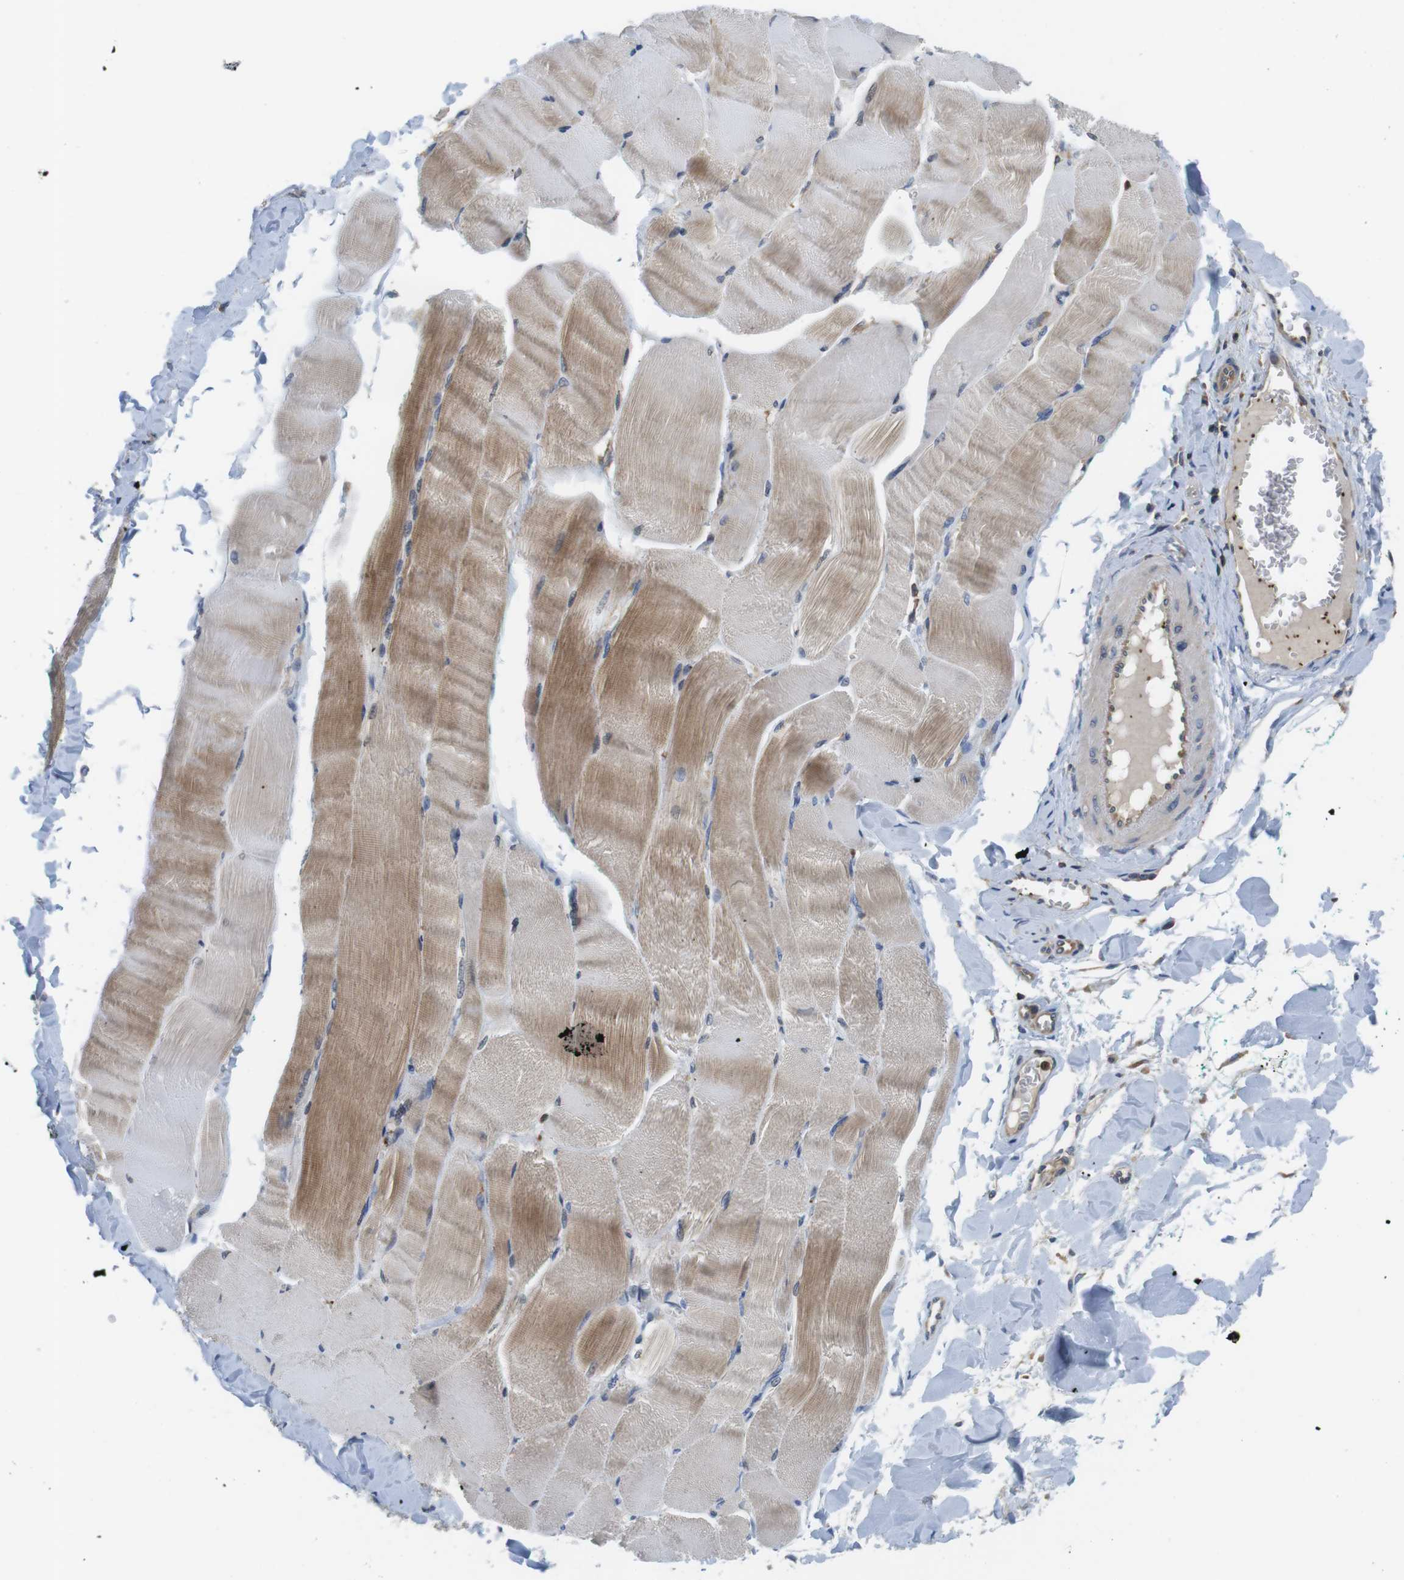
{"staining": {"intensity": "moderate", "quantity": ">75%", "location": "cytoplasmic/membranous"}, "tissue": "skeletal muscle", "cell_type": "Myocytes", "image_type": "normal", "snomed": [{"axis": "morphology", "description": "Normal tissue, NOS"}, {"axis": "morphology", "description": "Squamous cell carcinoma, NOS"}, {"axis": "topography", "description": "Skeletal muscle"}], "caption": "The immunohistochemical stain shows moderate cytoplasmic/membranous positivity in myocytes of normal skeletal muscle.", "gene": "HERPUD2", "patient": {"sex": "male", "age": 51}}